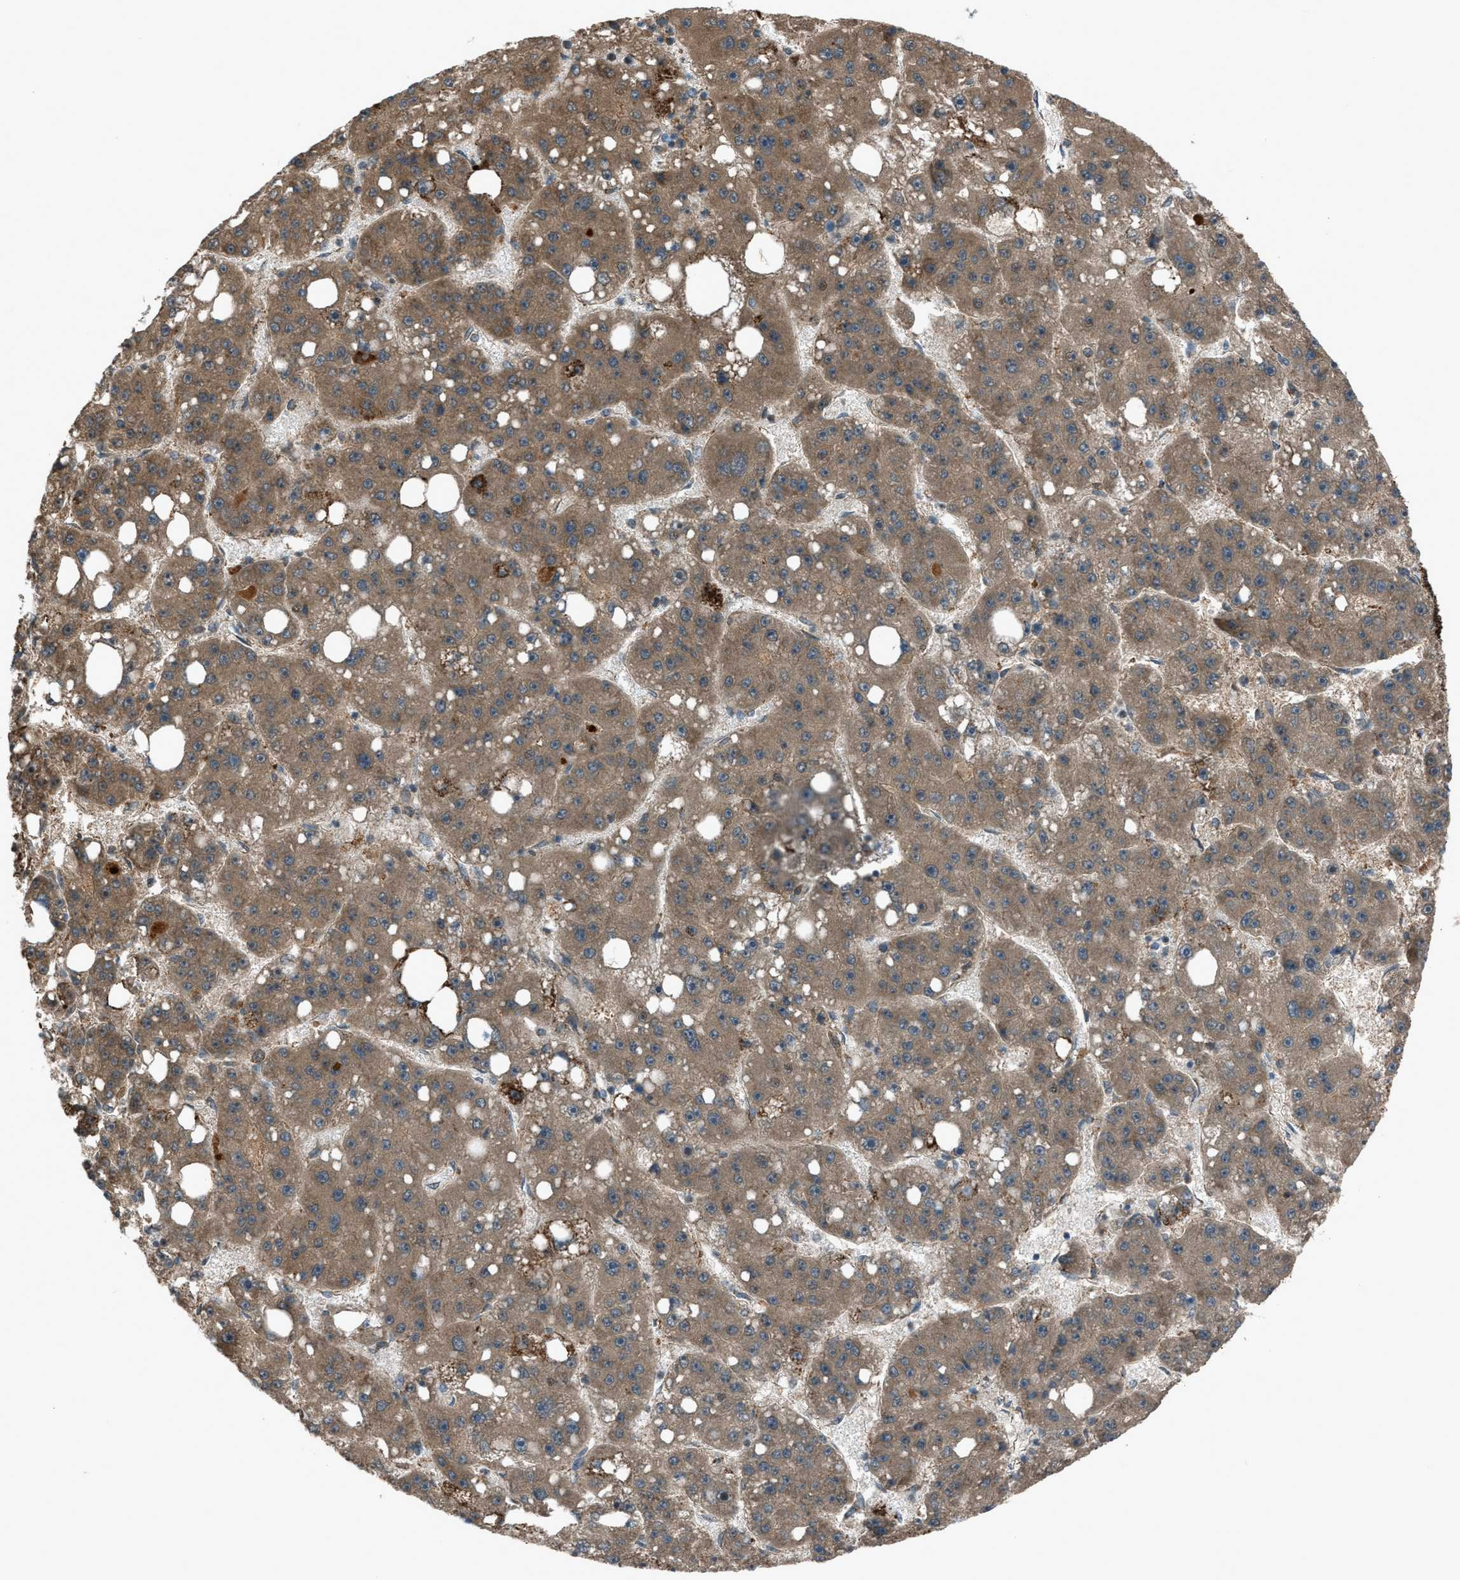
{"staining": {"intensity": "moderate", "quantity": ">75%", "location": "cytoplasmic/membranous"}, "tissue": "liver cancer", "cell_type": "Tumor cells", "image_type": "cancer", "snomed": [{"axis": "morphology", "description": "Carcinoma, Hepatocellular, NOS"}, {"axis": "topography", "description": "Liver"}], "caption": "Hepatocellular carcinoma (liver) tissue demonstrates moderate cytoplasmic/membranous expression in approximately >75% of tumor cells, visualized by immunohistochemistry.", "gene": "MDH2", "patient": {"sex": "female", "age": 61}}